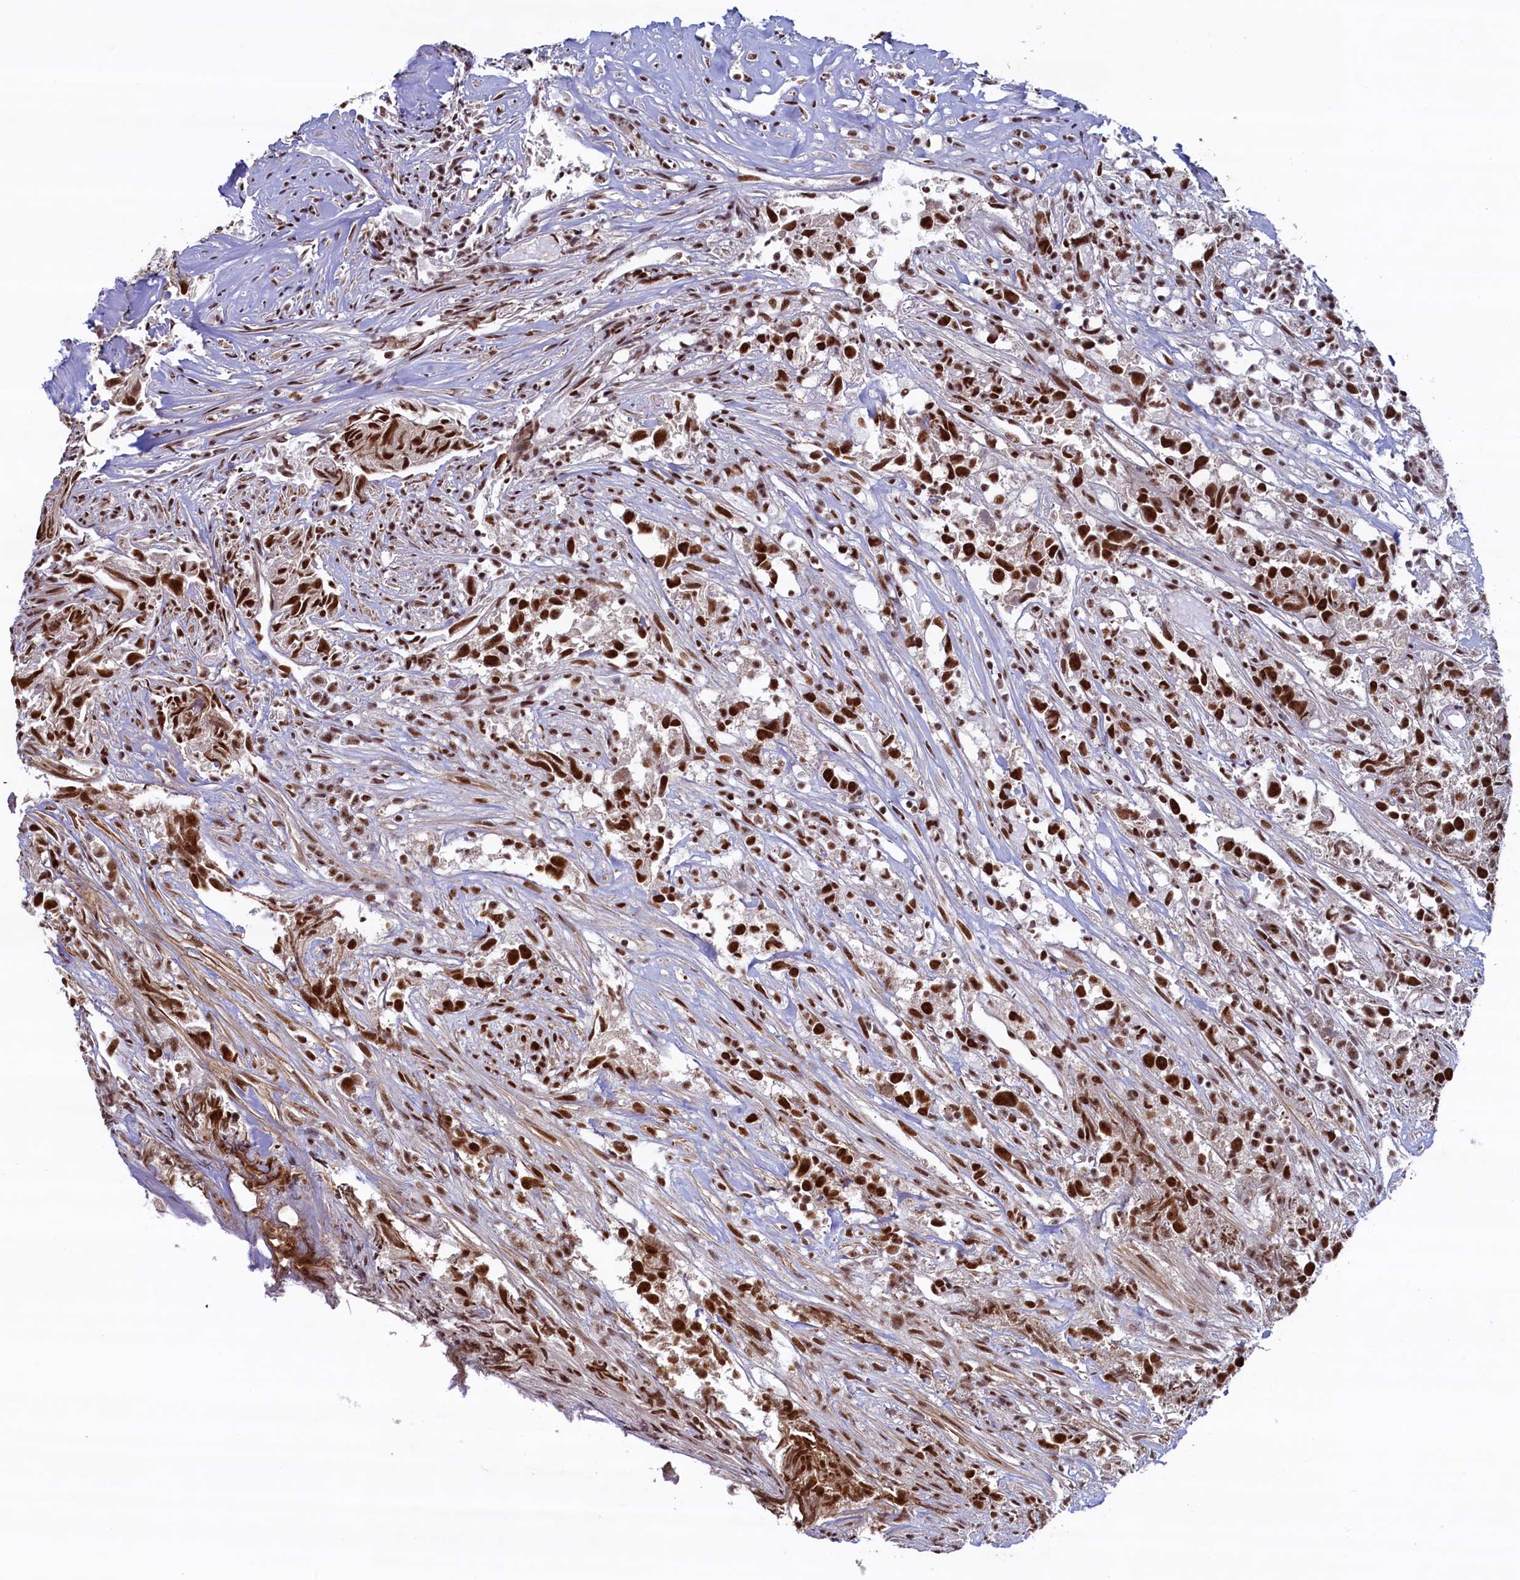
{"staining": {"intensity": "strong", "quantity": ">75%", "location": "nuclear"}, "tissue": "urothelial cancer", "cell_type": "Tumor cells", "image_type": "cancer", "snomed": [{"axis": "morphology", "description": "Urothelial carcinoma, High grade"}, {"axis": "topography", "description": "Urinary bladder"}], "caption": "A micrograph of human urothelial cancer stained for a protein demonstrates strong nuclear brown staining in tumor cells.", "gene": "ZC3H18", "patient": {"sex": "female", "age": 75}}